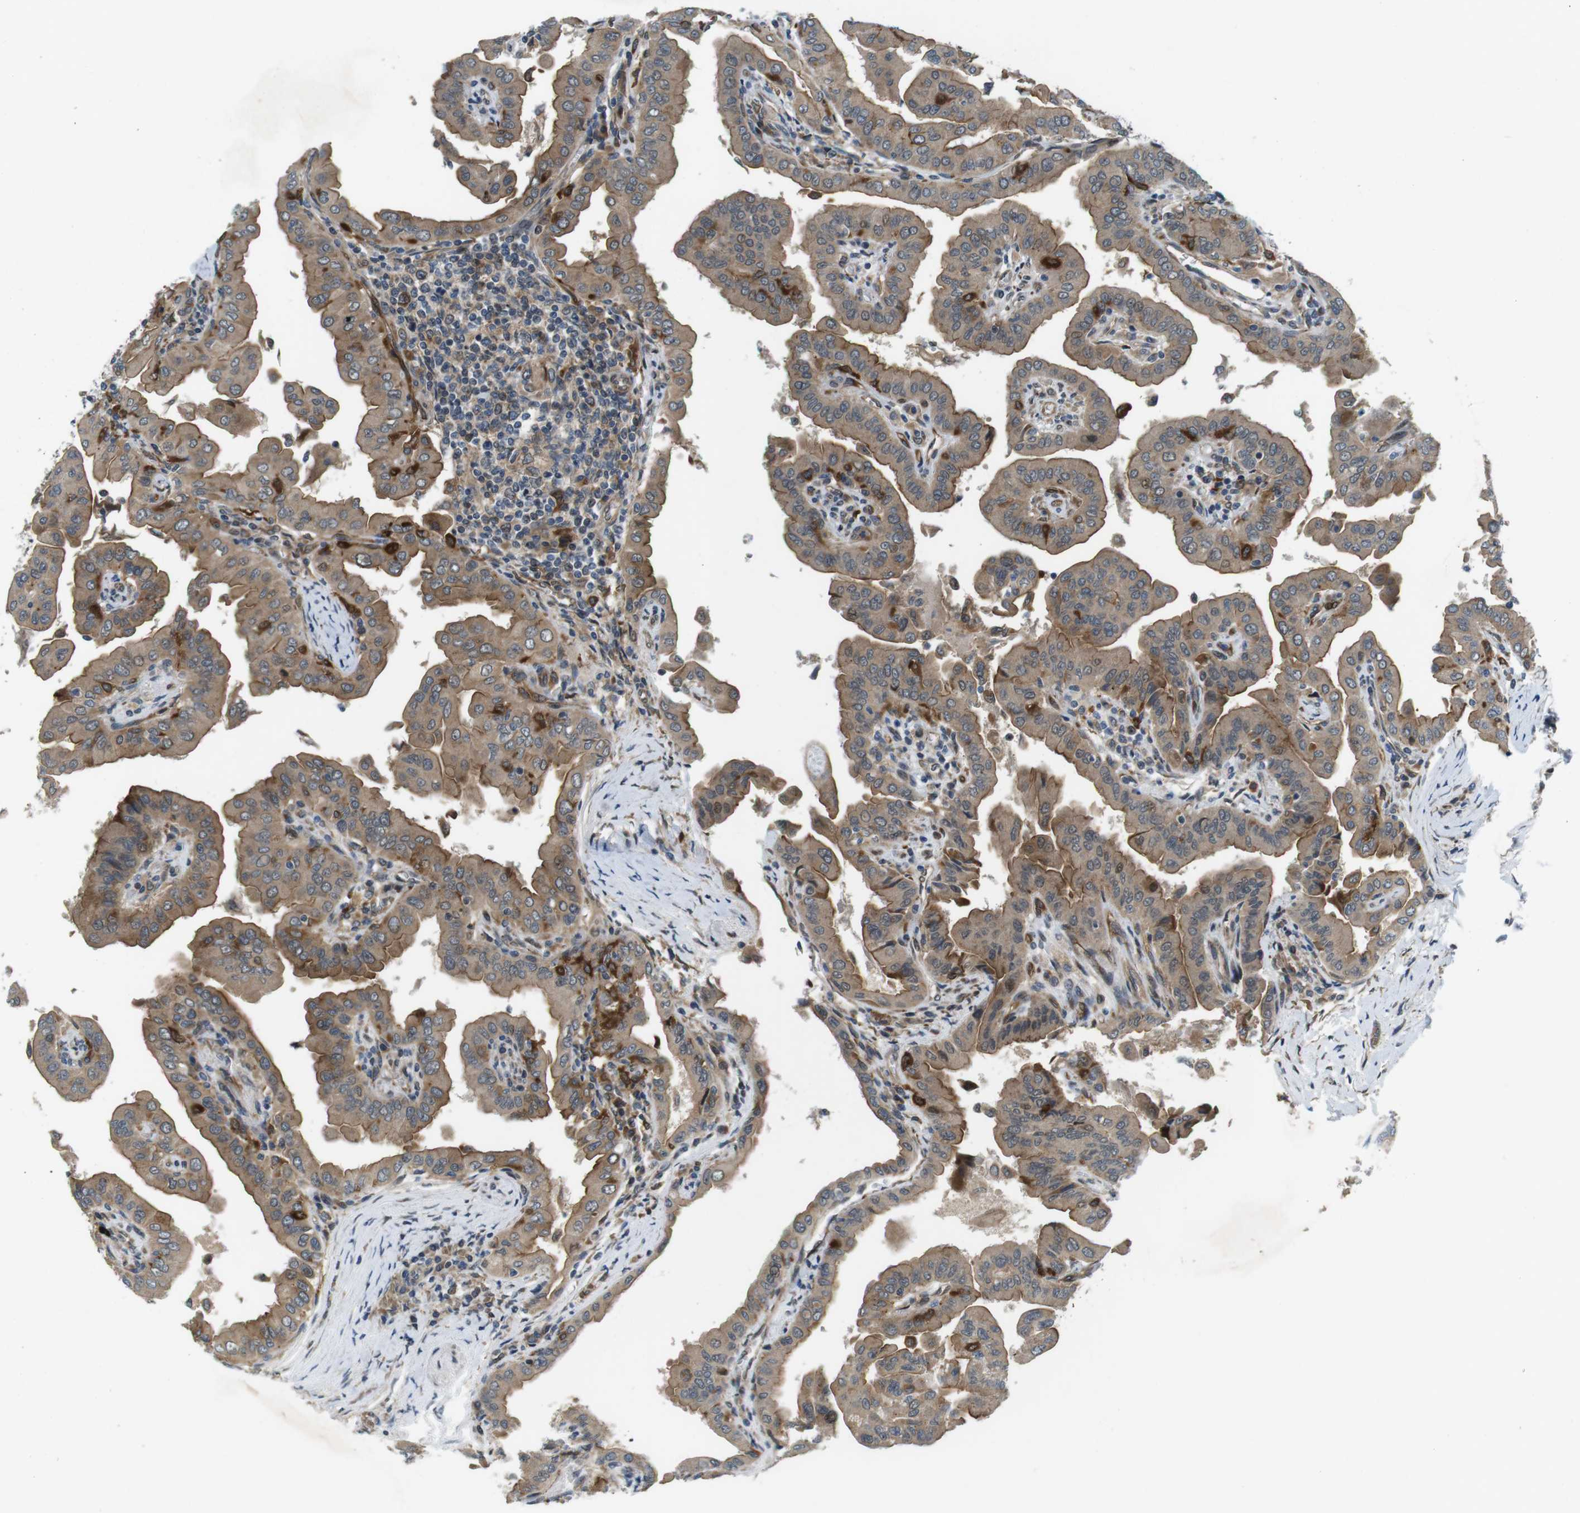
{"staining": {"intensity": "moderate", "quantity": ">75%", "location": "cytoplasmic/membranous"}, "tissue": "thyroid cancer", "cell_type": "Tumor cells", "image_type": "cancer", "snomed": [{"axis": "morphology", "description": "Papillary adenocarcinoma, NOS"}, {"axis": "topography", "description": "Thyroid gland"}], "caption": "Tumor cells exhibit moderate cytoplasmic/membranous expression in approximately >75% of cells in thyroid cancer (papillary adenocarcinoma). Immunohistochemistry (ihc) stains the protein of interest in brown and the nuclei are stained blue.", "gene": "PALD1", "patient": {"sex": "male", "age": 33}}